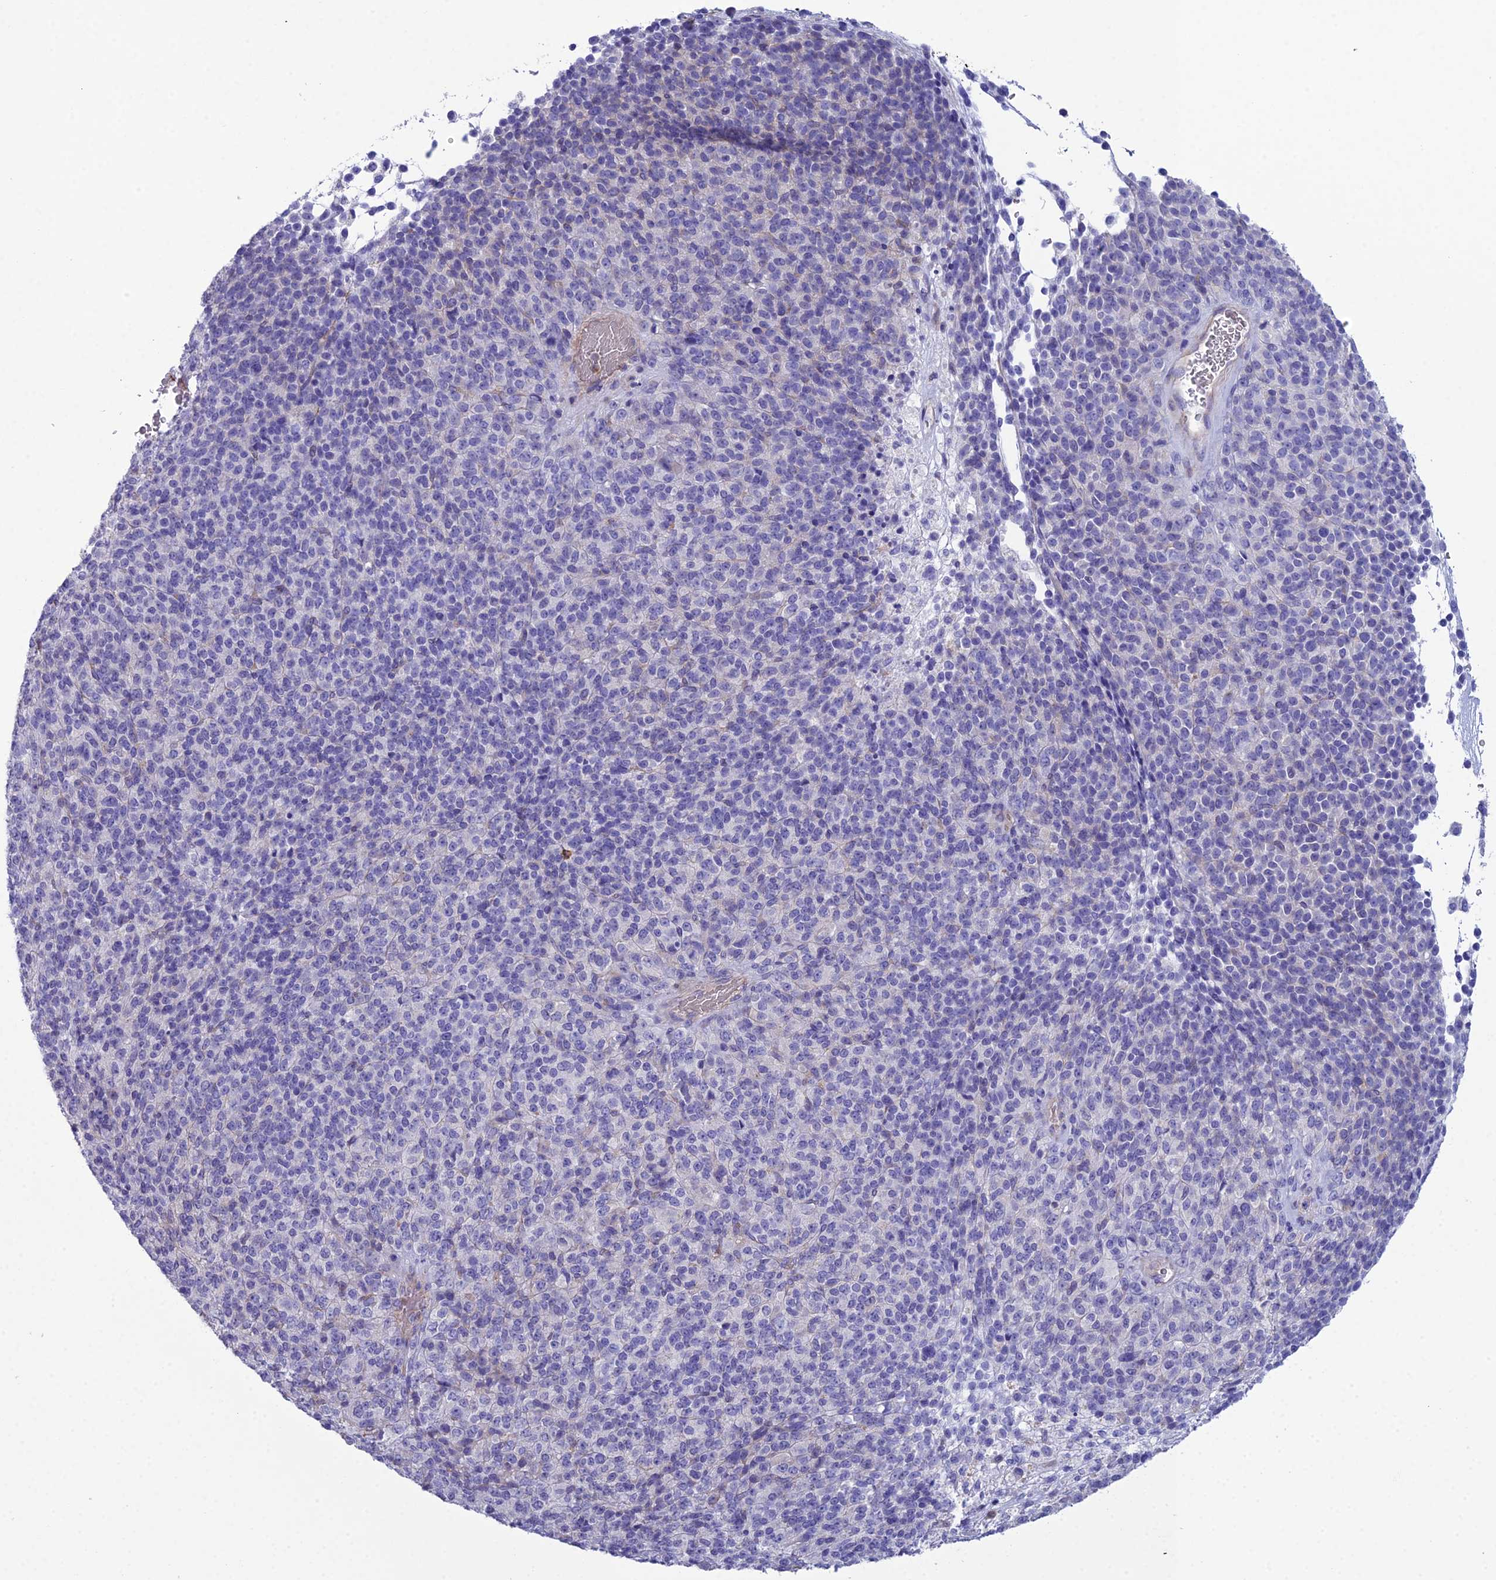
{"staining": {"intensity": "negative", "quantity": "none", "location": "none"}, "tissue": "melanoma", "cell_type": "Tumor cells", "image_type": "cancer", "snomed": [{"axis": "morphology", "description": "Malignant melanoma, Metastatic site"}, {"axis": "topography", "description": "Brain"}], "caption": "Immunohistochemical staining of malignant melanoma (metastatic site) displays no significant positivity in tumor cells.", "gene": "OR1Q1", "patient": {"sex": "female", "age": 56}}